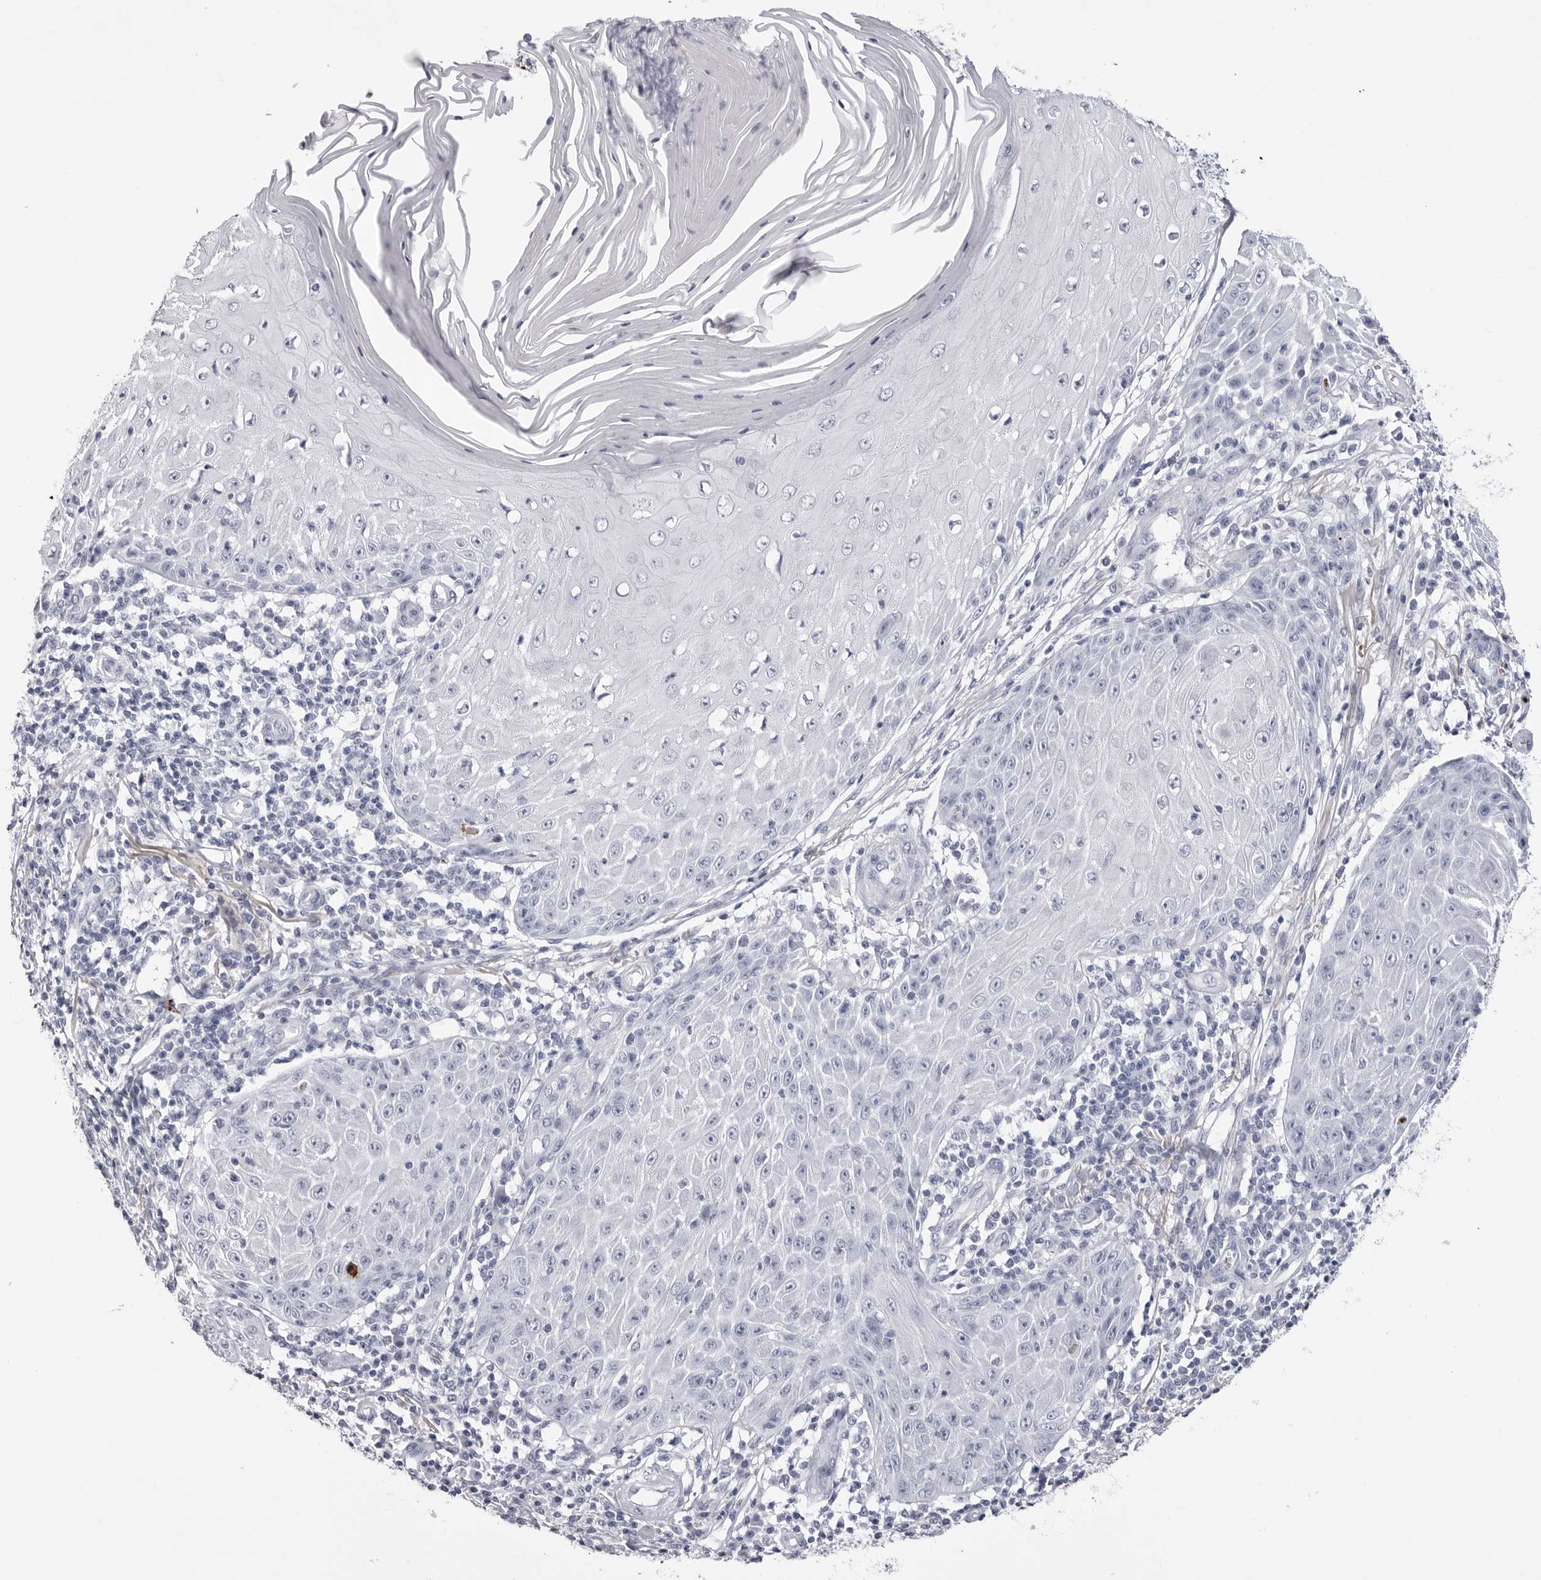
{"staining": {"intensity": "negative", "quantity": "none", "location": "none"}, "tissue": "skin cancer", "cell_type": "Tumor cells", "image_type": "cancer", "snomed": [{"axis": "morphology", "description": "Squamous cell carcinoma, NOS"}, {"axis": "topography", "description": "Skin"}], "caption": "A histopathology image of human skin cancer (squamous cell carcinoma) is negative for staining in tumor cells.", "gene": "COL26A1", "patient": {"sex": "female", "age": 73}}